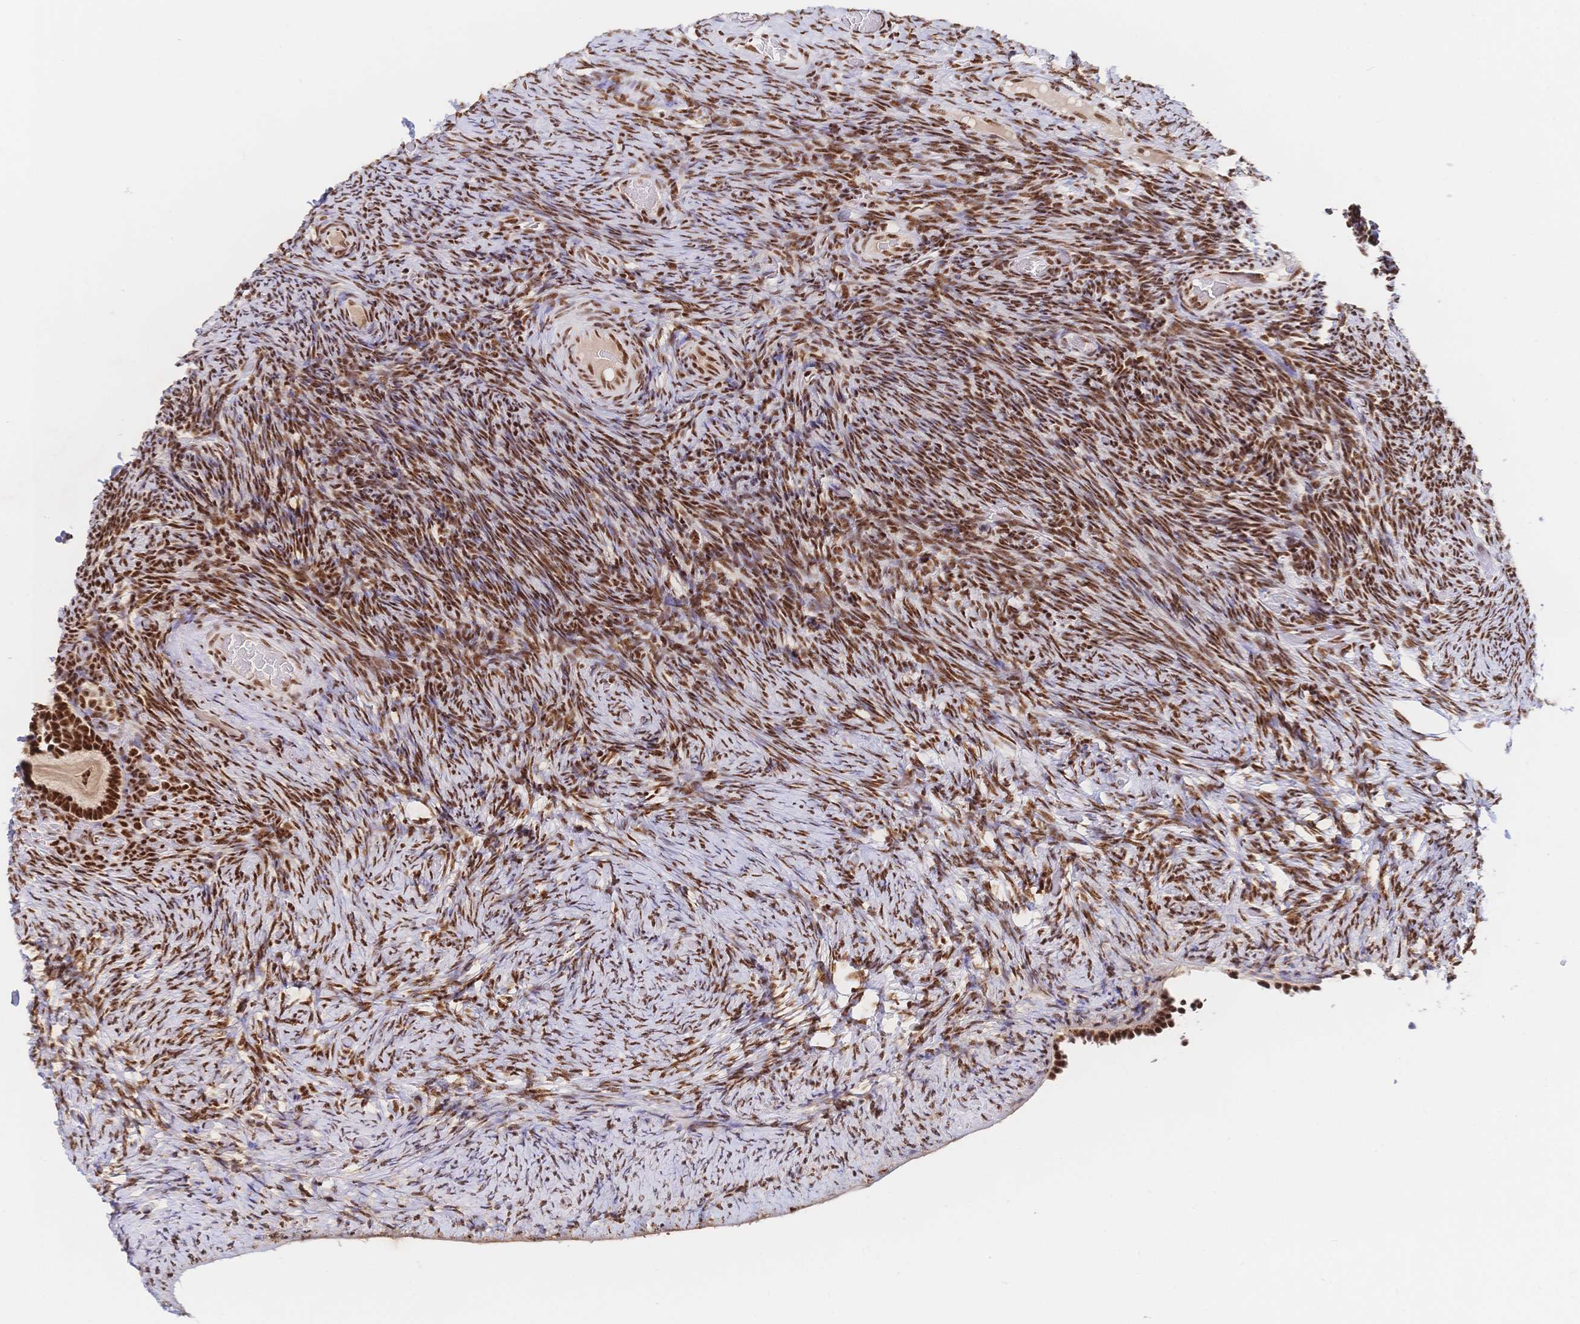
{"staining": {"intensity": "strong", "quantity": ">75%", "location": "nuclear"}, "tissue": "ovary", "cell_type": "Follicle cells", "image_type": "normal", "snomed": [{"axis": "morphology", "description": "Normal tissue, NOS"}, {"axis": "topography", "description": "Ovary"}], "caption": "This is a photomicrograph of IHC staining of benign ovary, which shows strong positivity in the nuclear of follicle cells.", "gene": "SRSF1", "patient": {"sex": "female", "age": 34}}